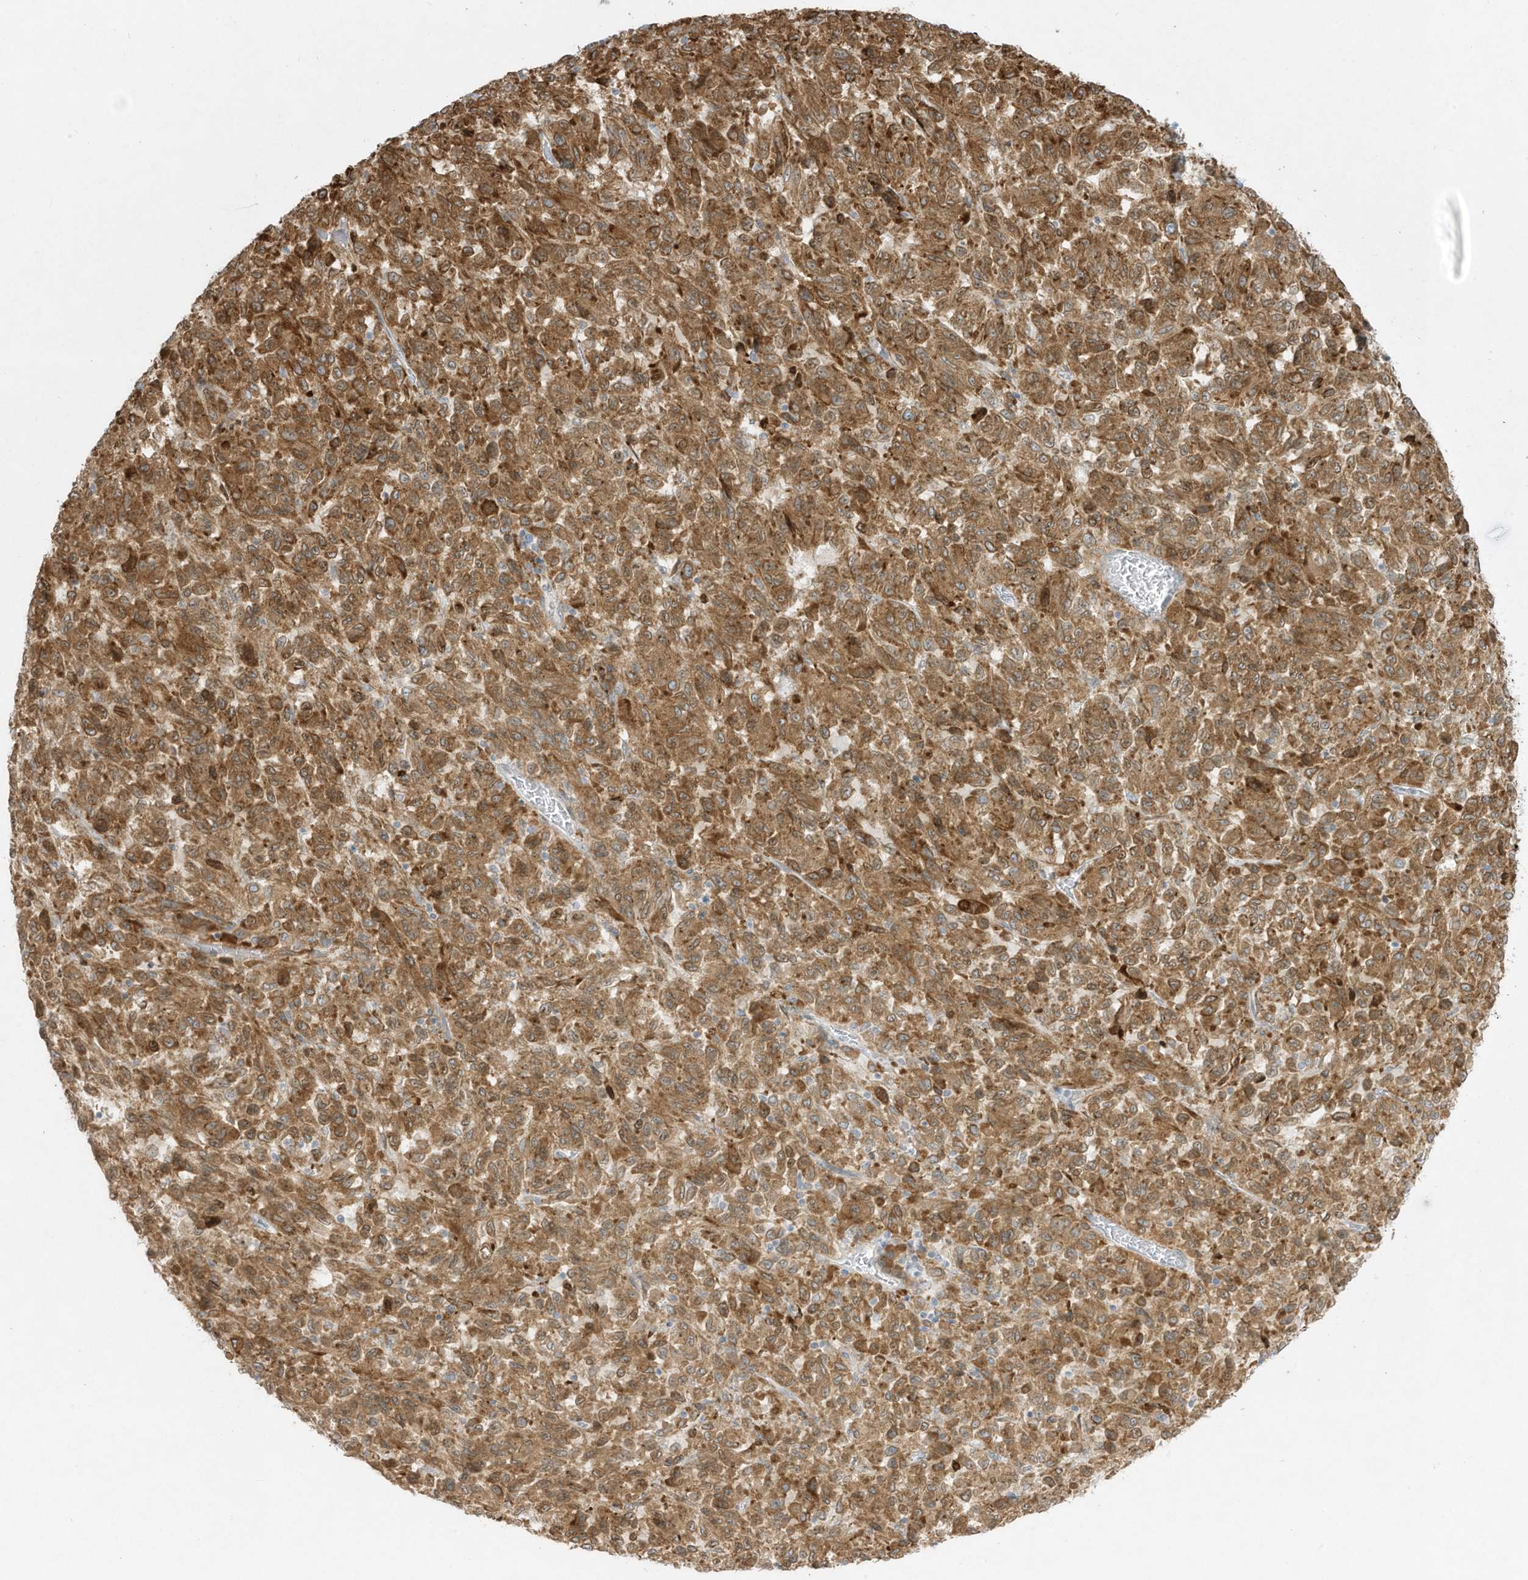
{"staining": {"intensity": "moderate", "quantity": ">75%", "location": "cytoplasmic/membranous"}, "tissue": "melanoma", "cell_type": "Tumor cells", "image_type": "cancer", "snomed": [{"axis": "morphology", "description": "Malignant melanoma, Metastatic site"}, {"axis": "topography", "description": "Lung"}], "caption": "Brown immunohistochemical staining in melanoma shows moderate cytoplasmic/membranous staining in approximately >75% of tumor cells. (Stains: DAB (3,3'-diaminobenzidine) in brown, nuclei in blue, Microscopy: brightfield microscopy at high magnification).", "gene": "PTK6", "patient": {"sex": "male", "age": 64}}